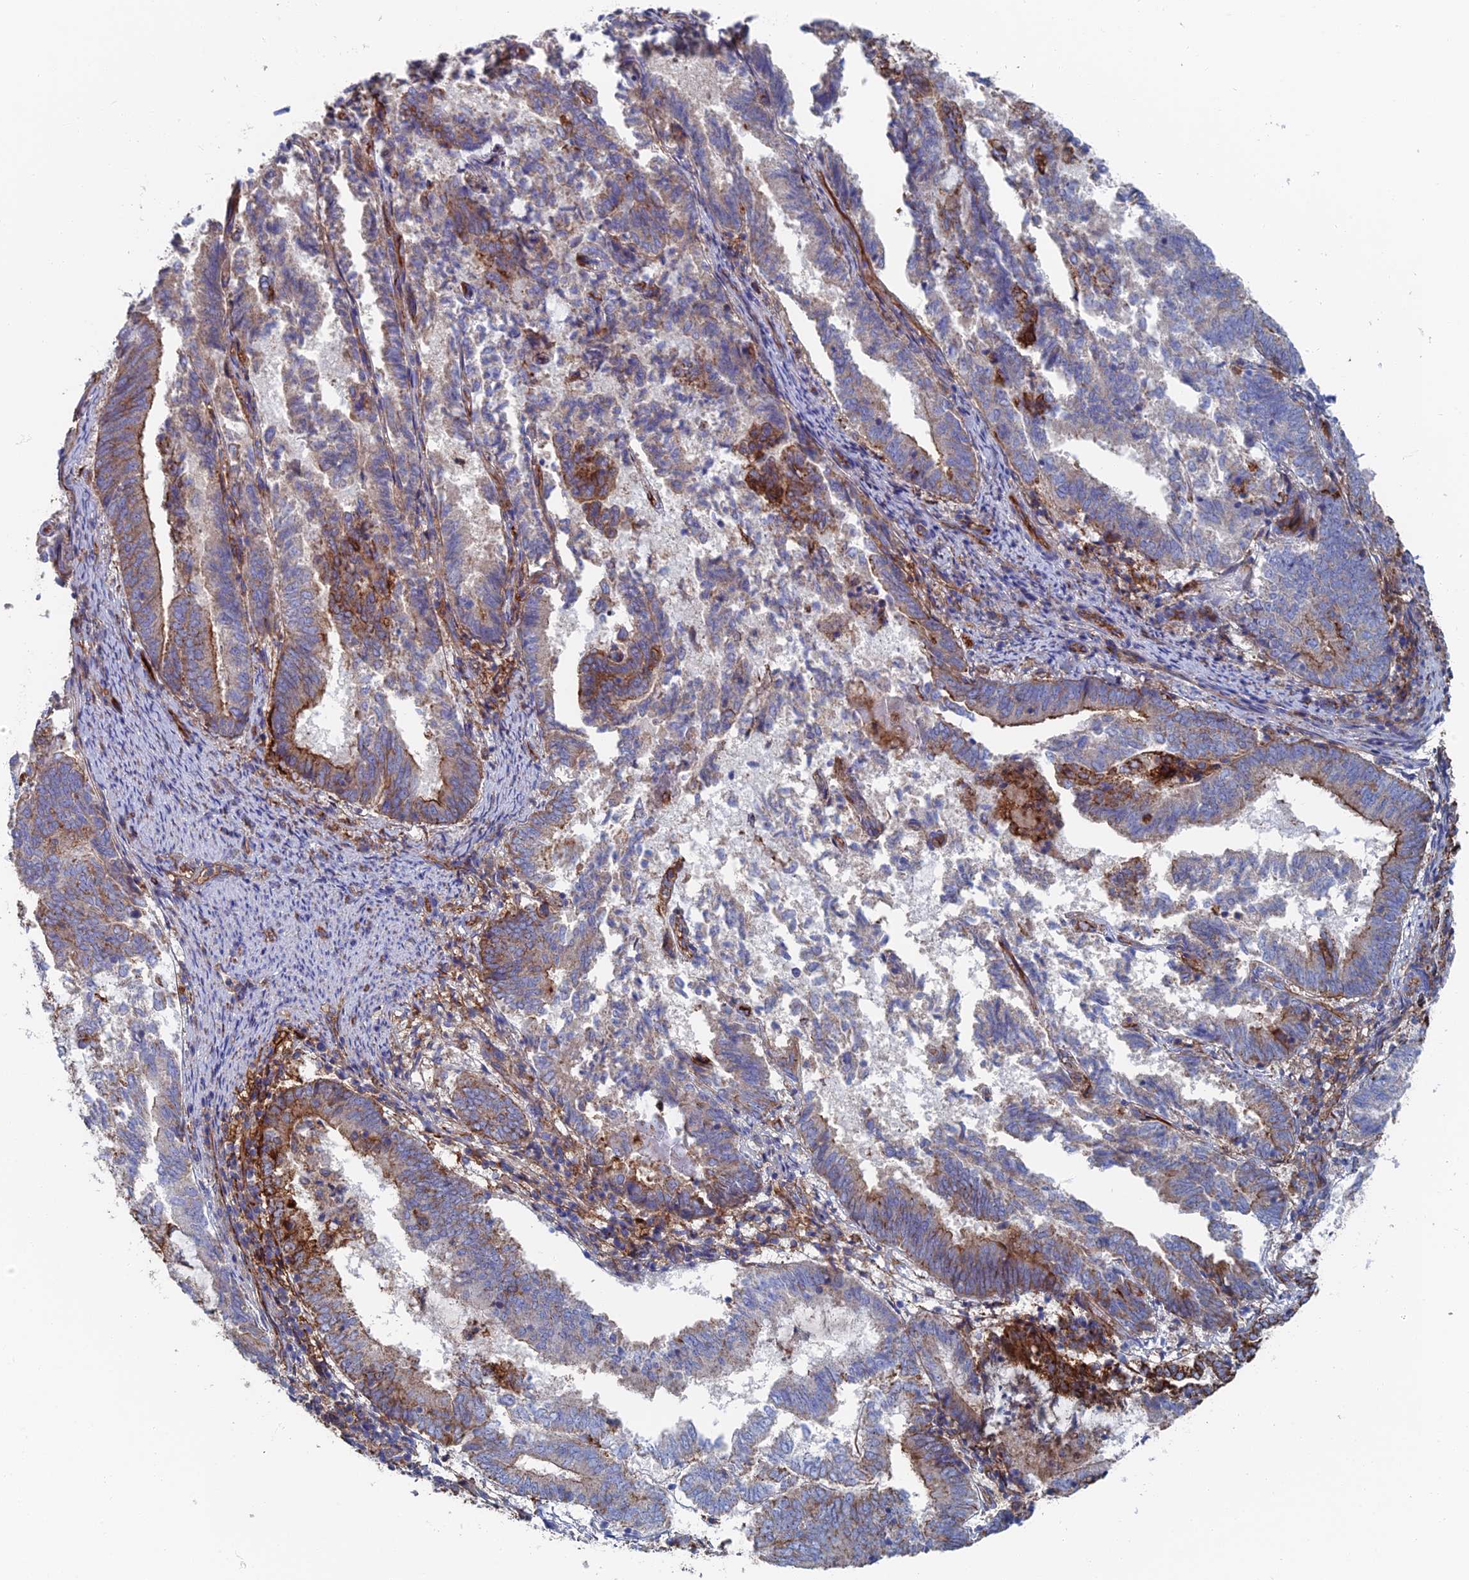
{"staining": {"intensity": "moderate", "quantity": "<25%", "location": "cytoplasmic/membranous"}, "tissue": "endometrial cancer", "cell_type": "Tumor cells", "image_type": "cancer", "snomed": [{"axis": "morphology", "description": "Adenocarcinoma, NOS"}, {"axis": "topography", "description": "Endometrium"}], "caption": "This micrograph reveals IHC staining of human endometrial cancer, with low moderate cytoplasmic/membranous staining in about <25% of tumor cells.", "gene": "SNX11", "patient": {"sex": "female", "age": 80}}